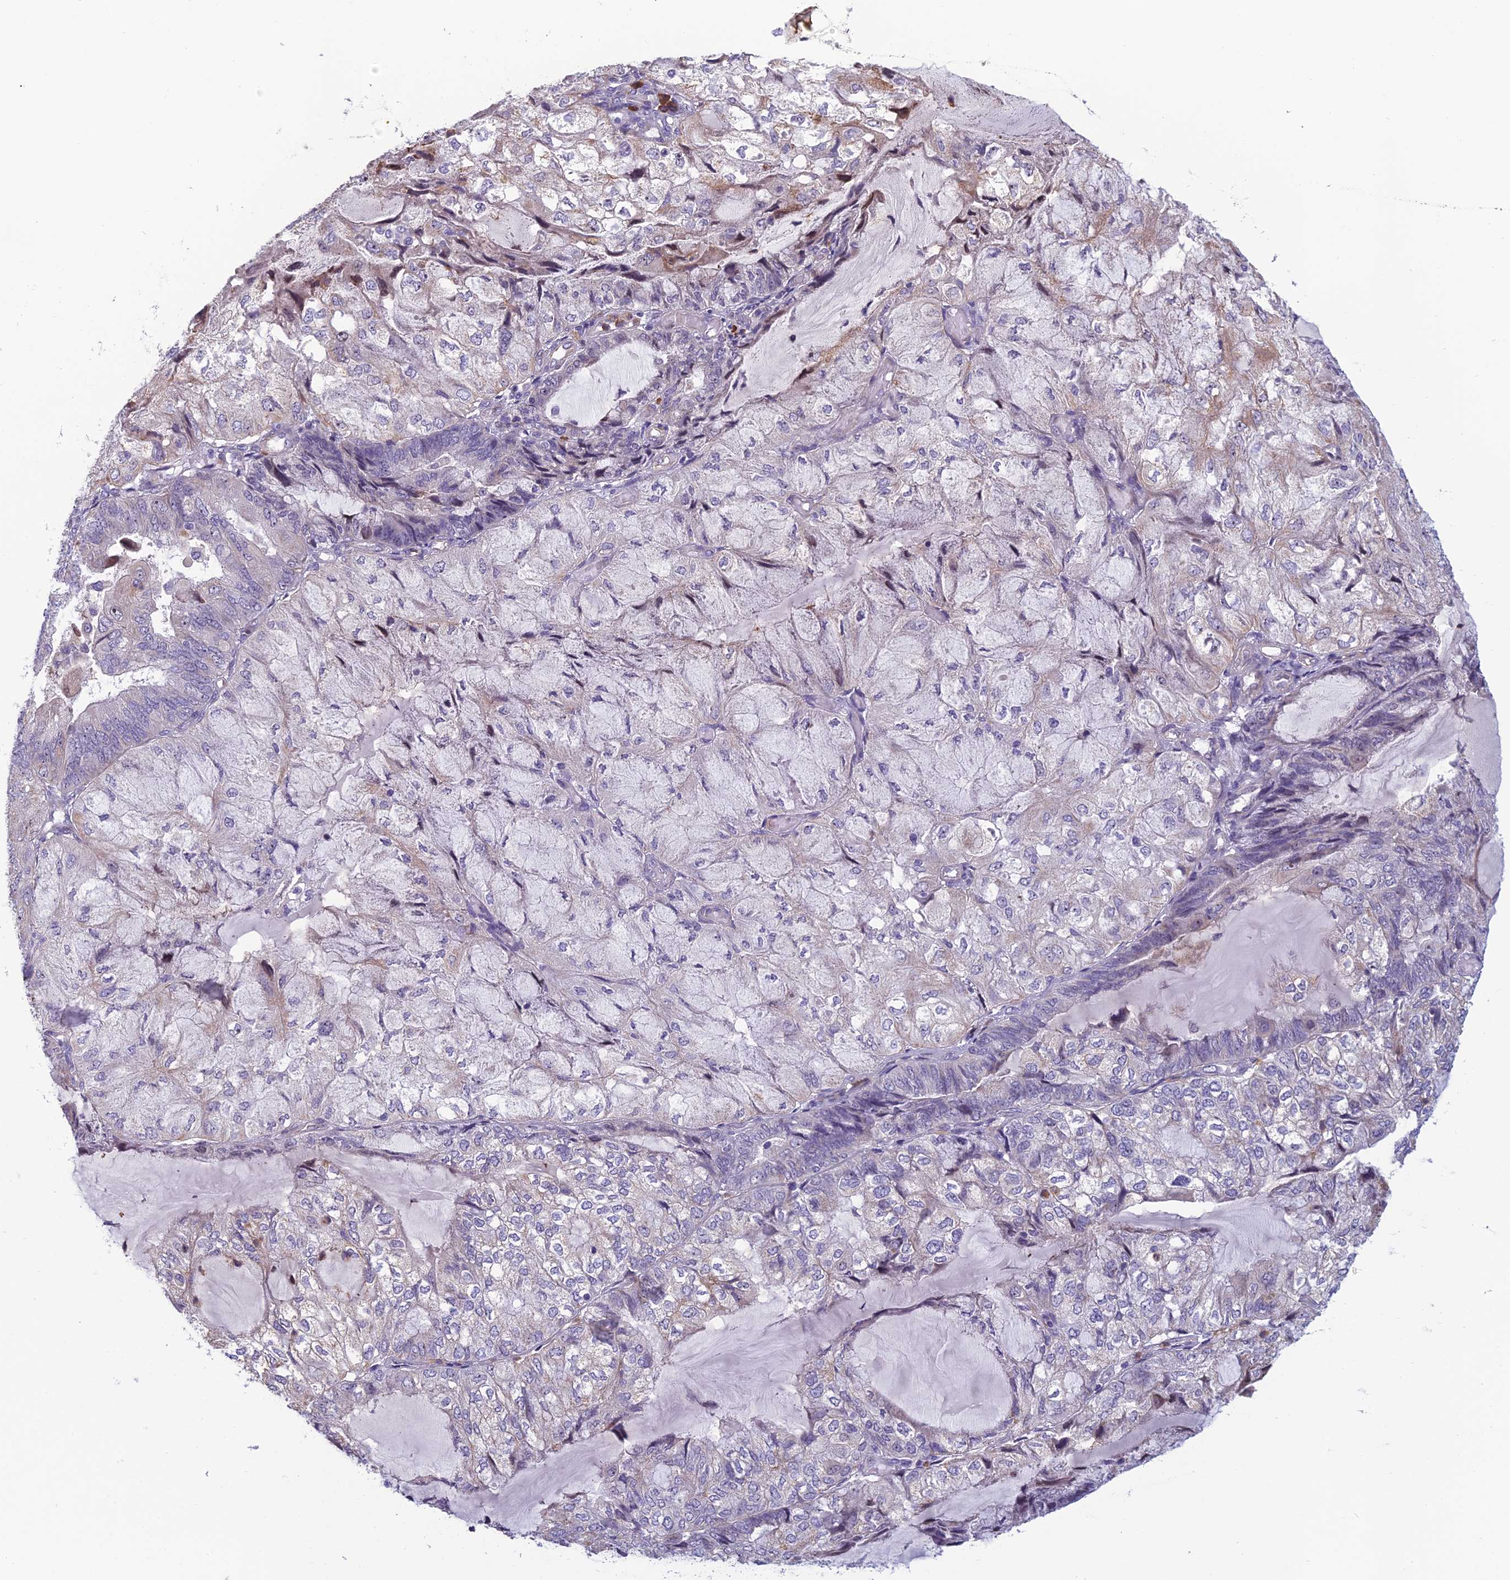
{"staining": {"intensity": "negative", "quantity": "none", "location": "none"}, "tissue": "endometrial cancer", "cell_type": "Tumor cells", "image_type": "cancer", "snomed": [{"axis": "morphology", "description": "Adenocarcinoma, NOS"}, {"axis": "topography", "description": "Endometrium"}], "caption": "Protein analysis of adenocarcinoma (endometrial) shows no significant expression in tumor cells. (DAB immunohistochemistry (IHC) with hematoxylin counter stain).", "gene": "NOC2L", "patient": {"sex": "female", "age": 81}}